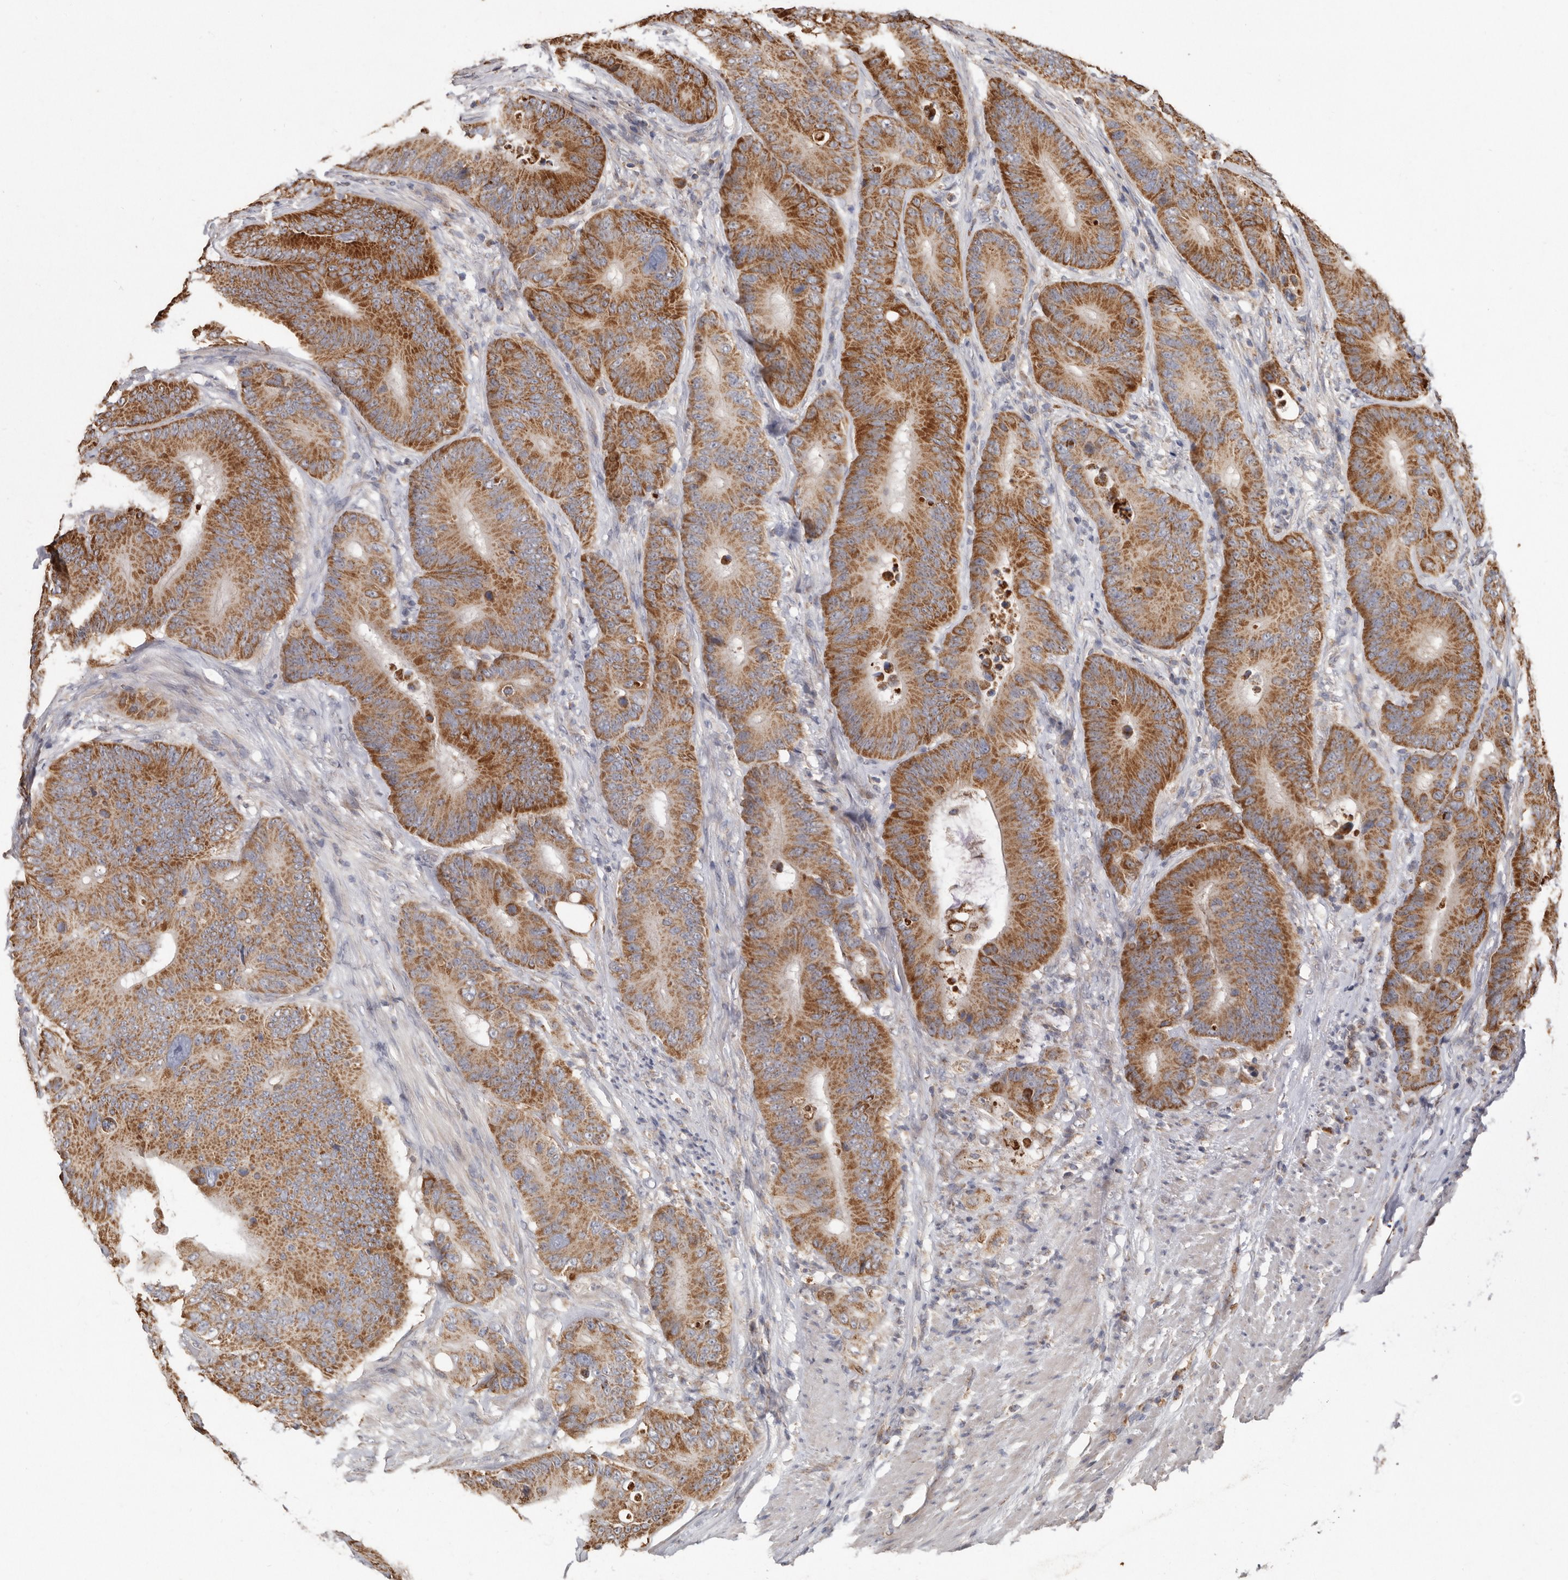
{"staining": {"intensity": "moderate", "quantity": ">75%", "location": "cytoplasmic/membranous"}, "tissue": "colorectal cancer", "cell_type": "Tumor cells", "image_type": "cancer", "snomed": [{"axis": "morphology", "description": "Adenocarcinoma, NOS"}, {"axis": "topography", "description": "Colon"}], "caption": "The micrograph displays immunohistochemical staining of colorectal cancer. There is moderate cytoplasmic/membranous positivity is appreciated in about >75% of tumor cells.", "gene": "KIF26B", "patient": {"sex": "male", "age": 83}}